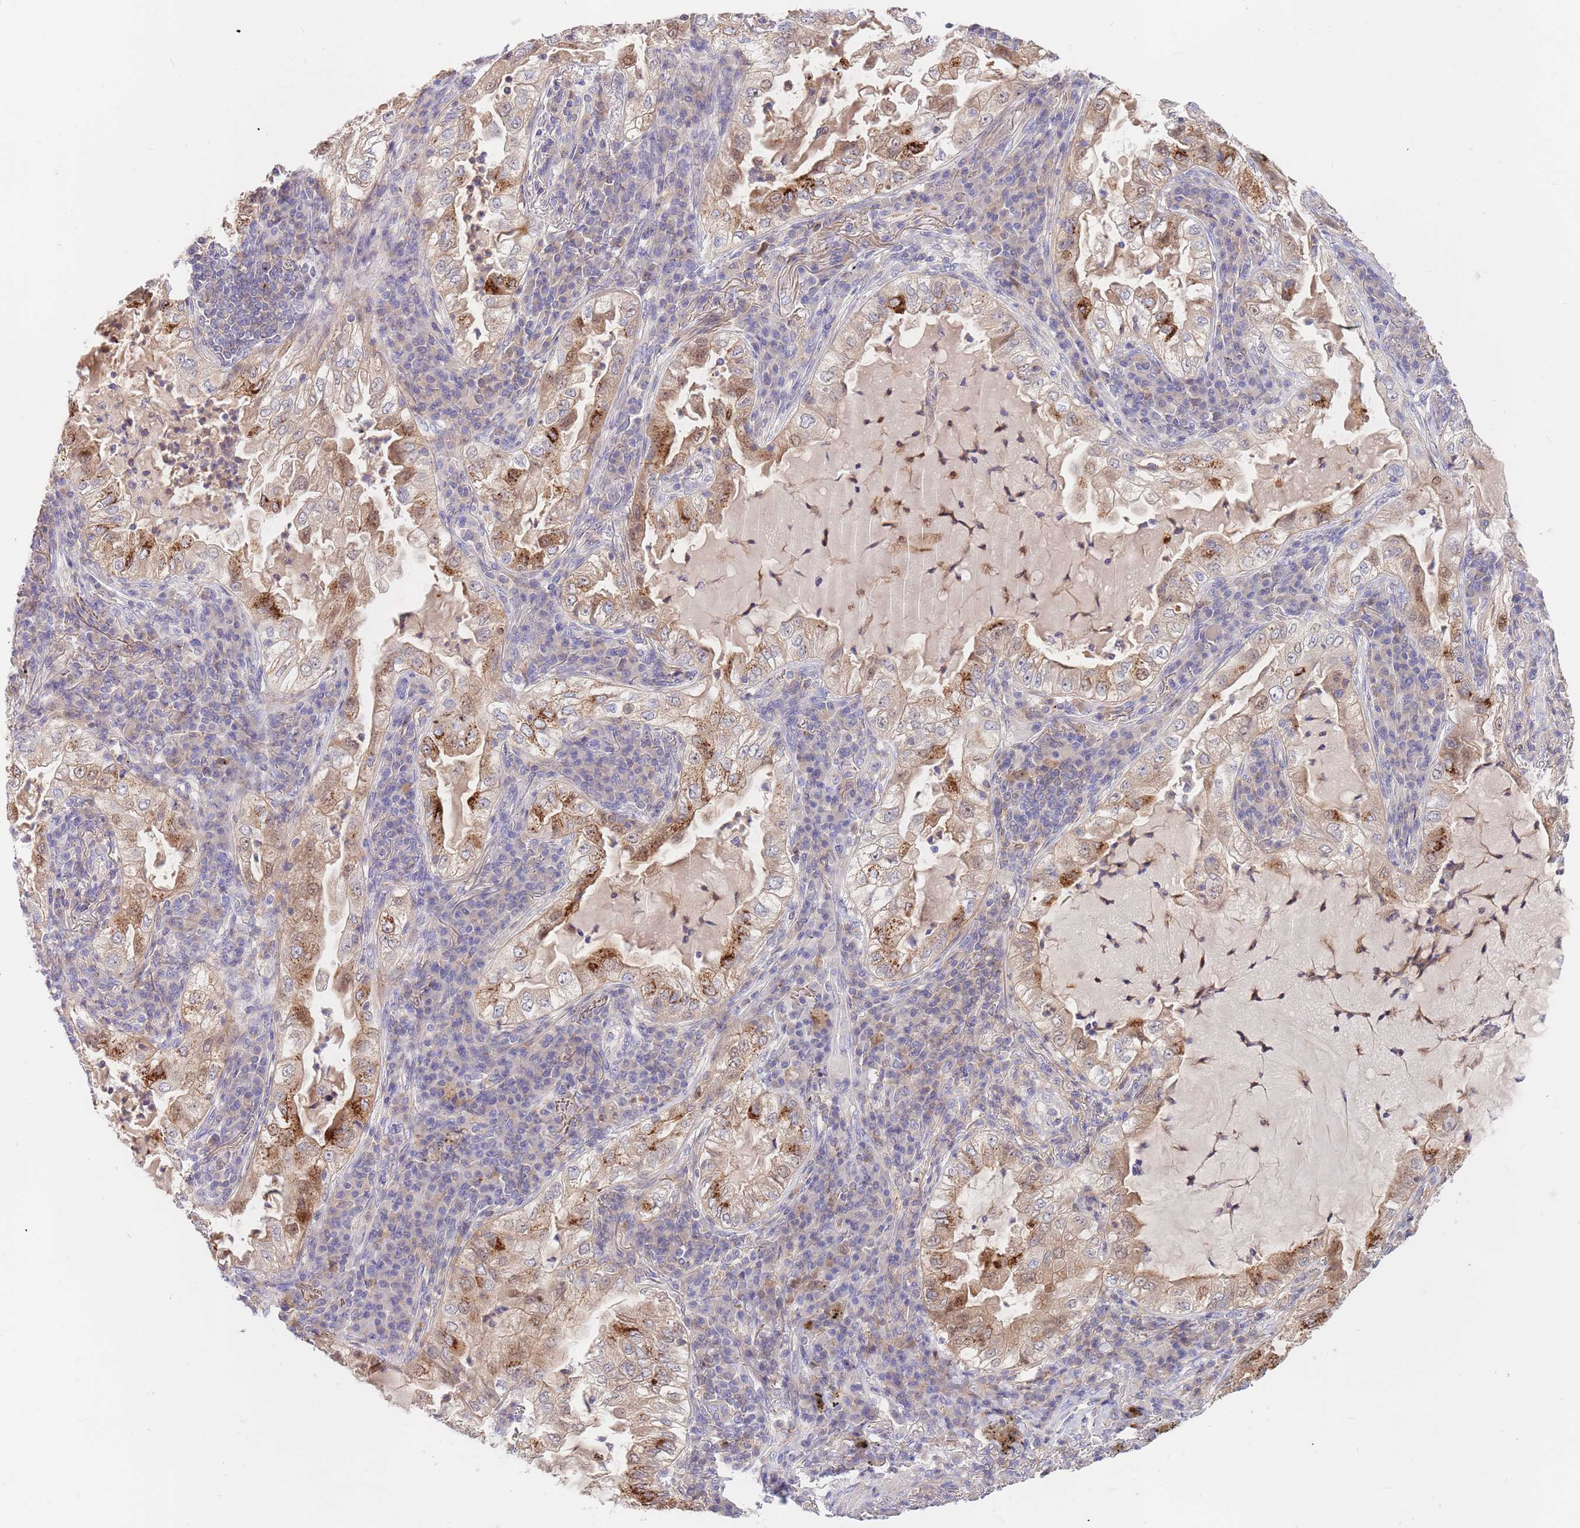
{"staining": {"intensity": "strong", "quantity": "25%-75%", "location": "cytoplasmic/membranous"}, "tissue": "lung cancer", "cell_type": "Tumor cells", "image_type": "cancer", "snomed": [{"axis": "morphology", "description": "Adenocarcinoma, NOS"}, {"axis": "topography", "description": "Lung"}], "caption": "Immunohistochemical staining of lung adenocarcinoma exhibits high levels of strong cytoplasmic/membranous expression in about 25%-75% of tumor cells.", "gene": "BORCS5", "patient": {"sex": "female", "age": 73}}